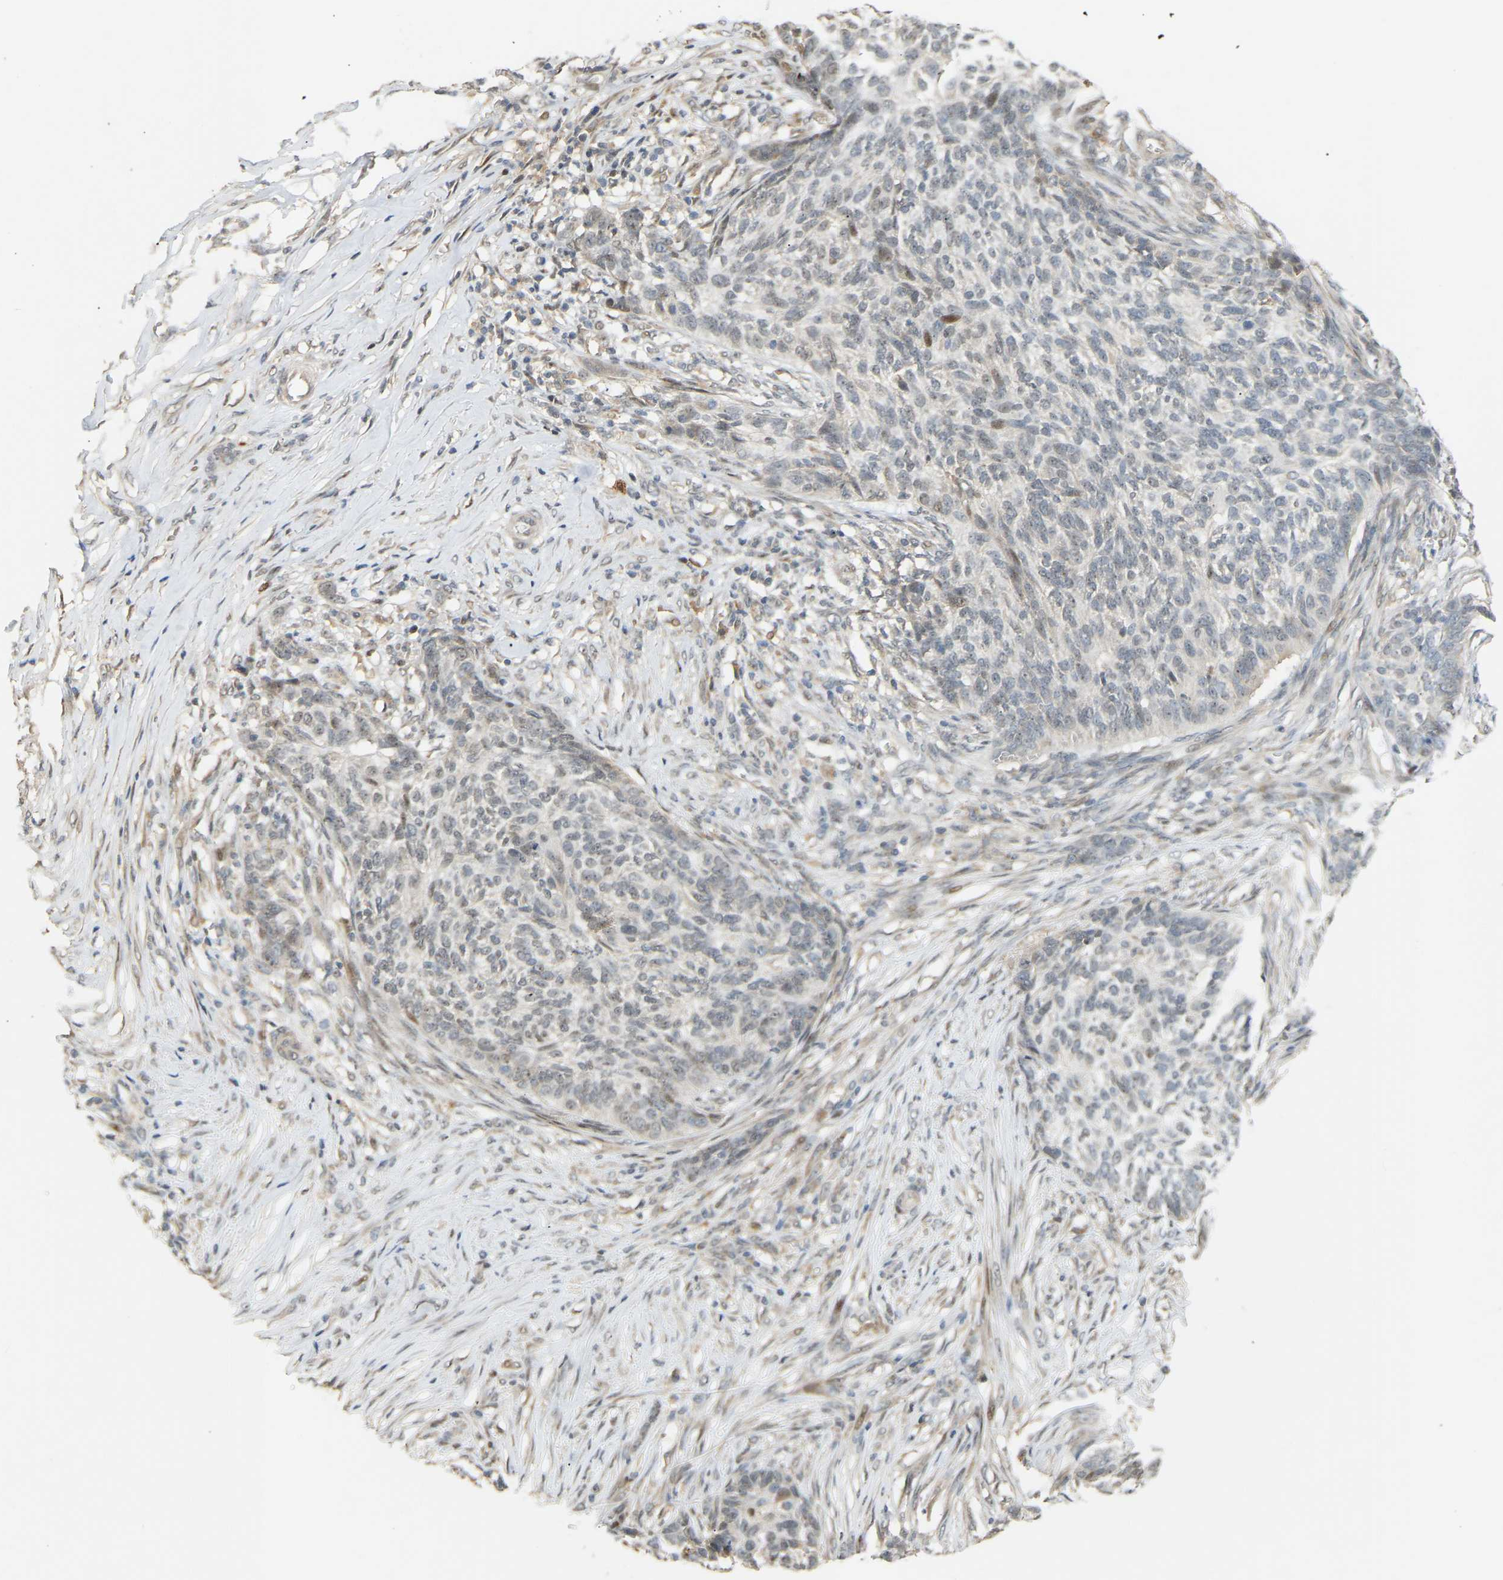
{"staining": {"intensity": "negative", "quantity": "none", "location": "none"}, "tissue": "skin cancer", "cell_type": "Tumor cells", "image_type": "cancer", "snomed": [{"axis": "morphology", "description": "Basal cell carcinoma"}, {"axis": "topography", "description": "Skin"}], "caption": "Tumor cells are negative for protein expression in human skin cancer.", "gene": "PTPN4", "patient": {"sex": "male", "age": 85}}